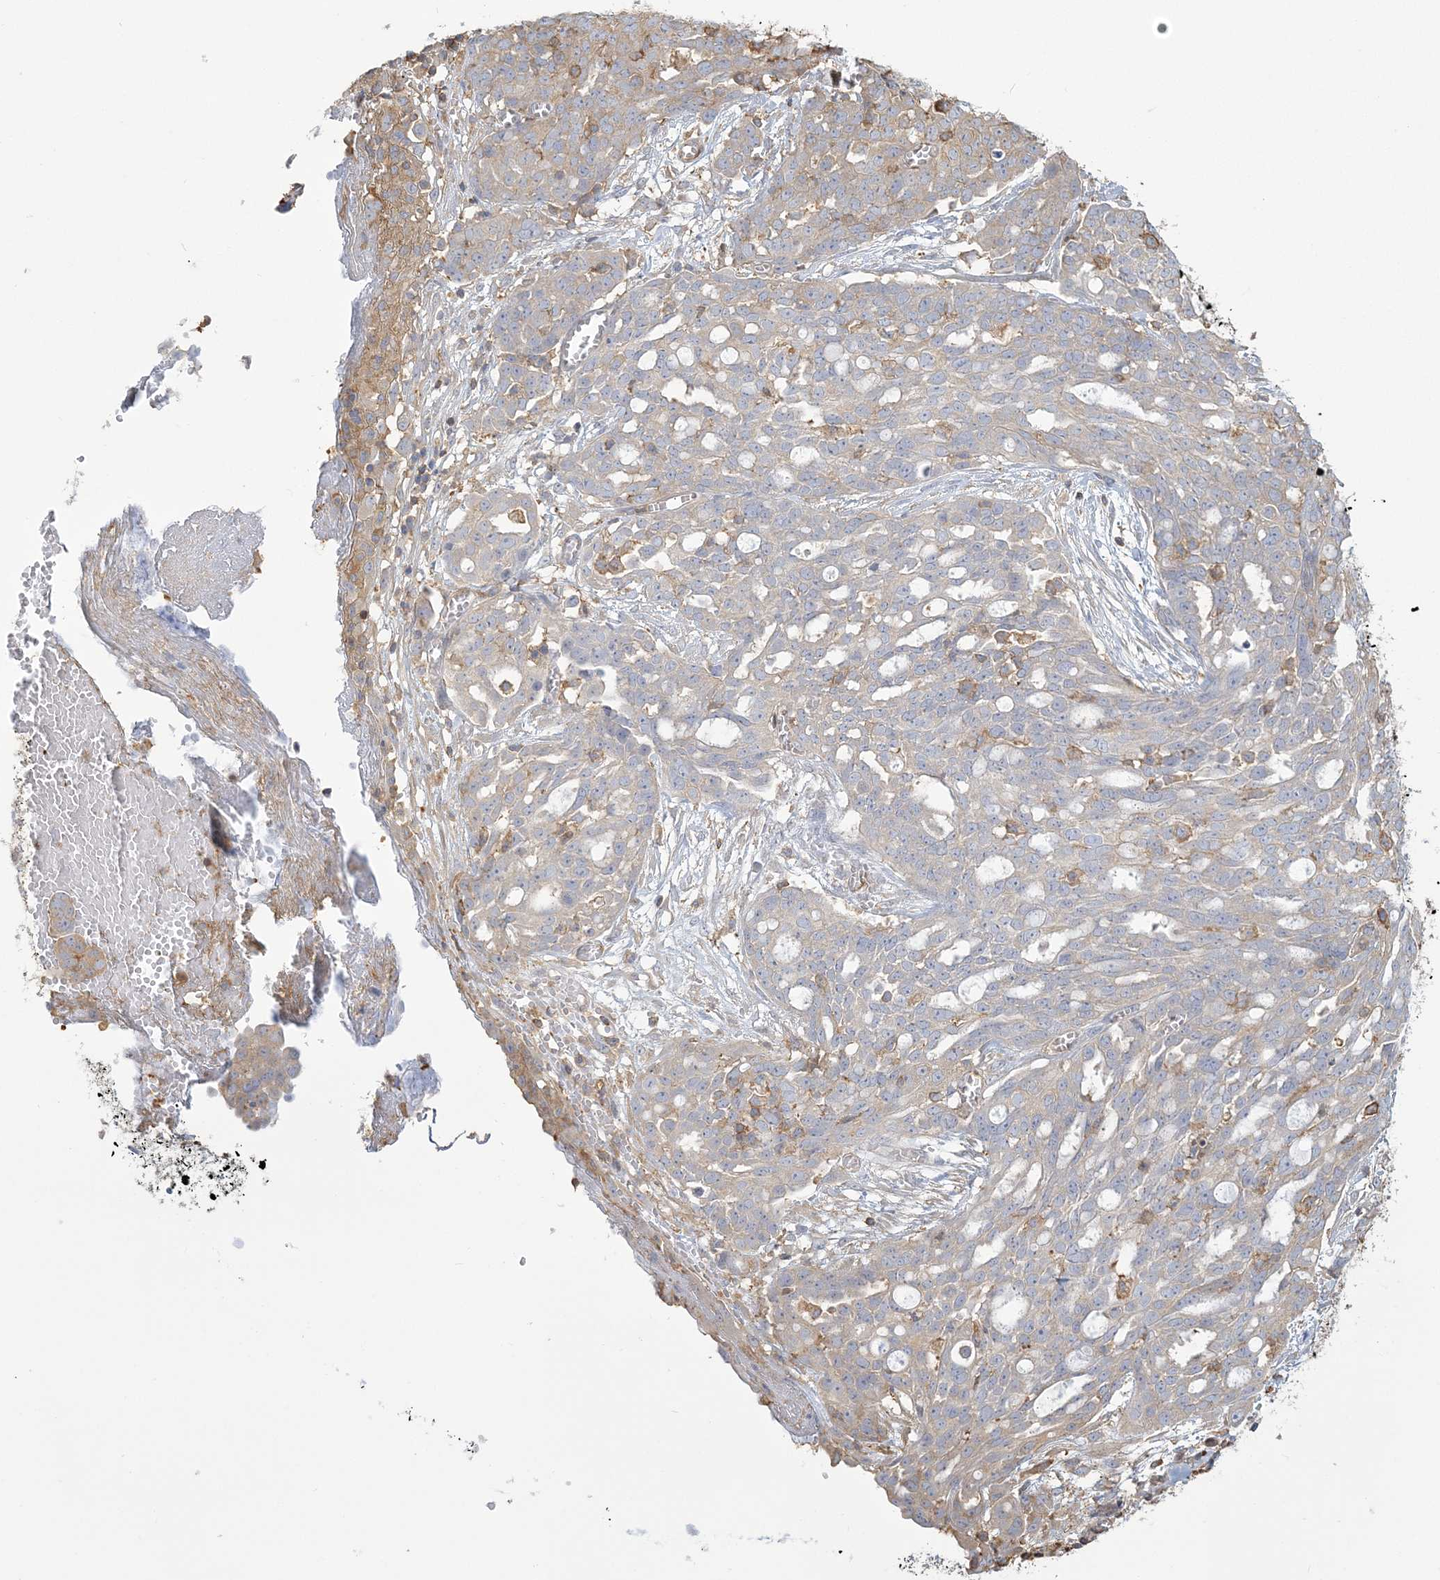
{"staining": {"intensity": "weak", "quantity": "<25%", "location": "cytoplasmic/membranous"}, "tissue": "ovarian cancer", "cell_type": "Tumor cells", "image_type": "cancer", "snomed": [{"axis": "morphology", "description": "Cystadenocarcinoma, serous, NOS"}, {"axis": "topography", "description": "Soft tissue"}, {"axis": "topography", "description": "Ovary"}], "caption": "The photomicrograph reveals no significant positivity in tumor cells of ovarian cancer (serous cystadenocarcinoma). (Stains: DAB IHC with hematoxylin counter stain, Microscopy: brightfield microscopy at high magnification).", "gene": "ANKS1A", "patient": {"sex": "female", "age": 57}}